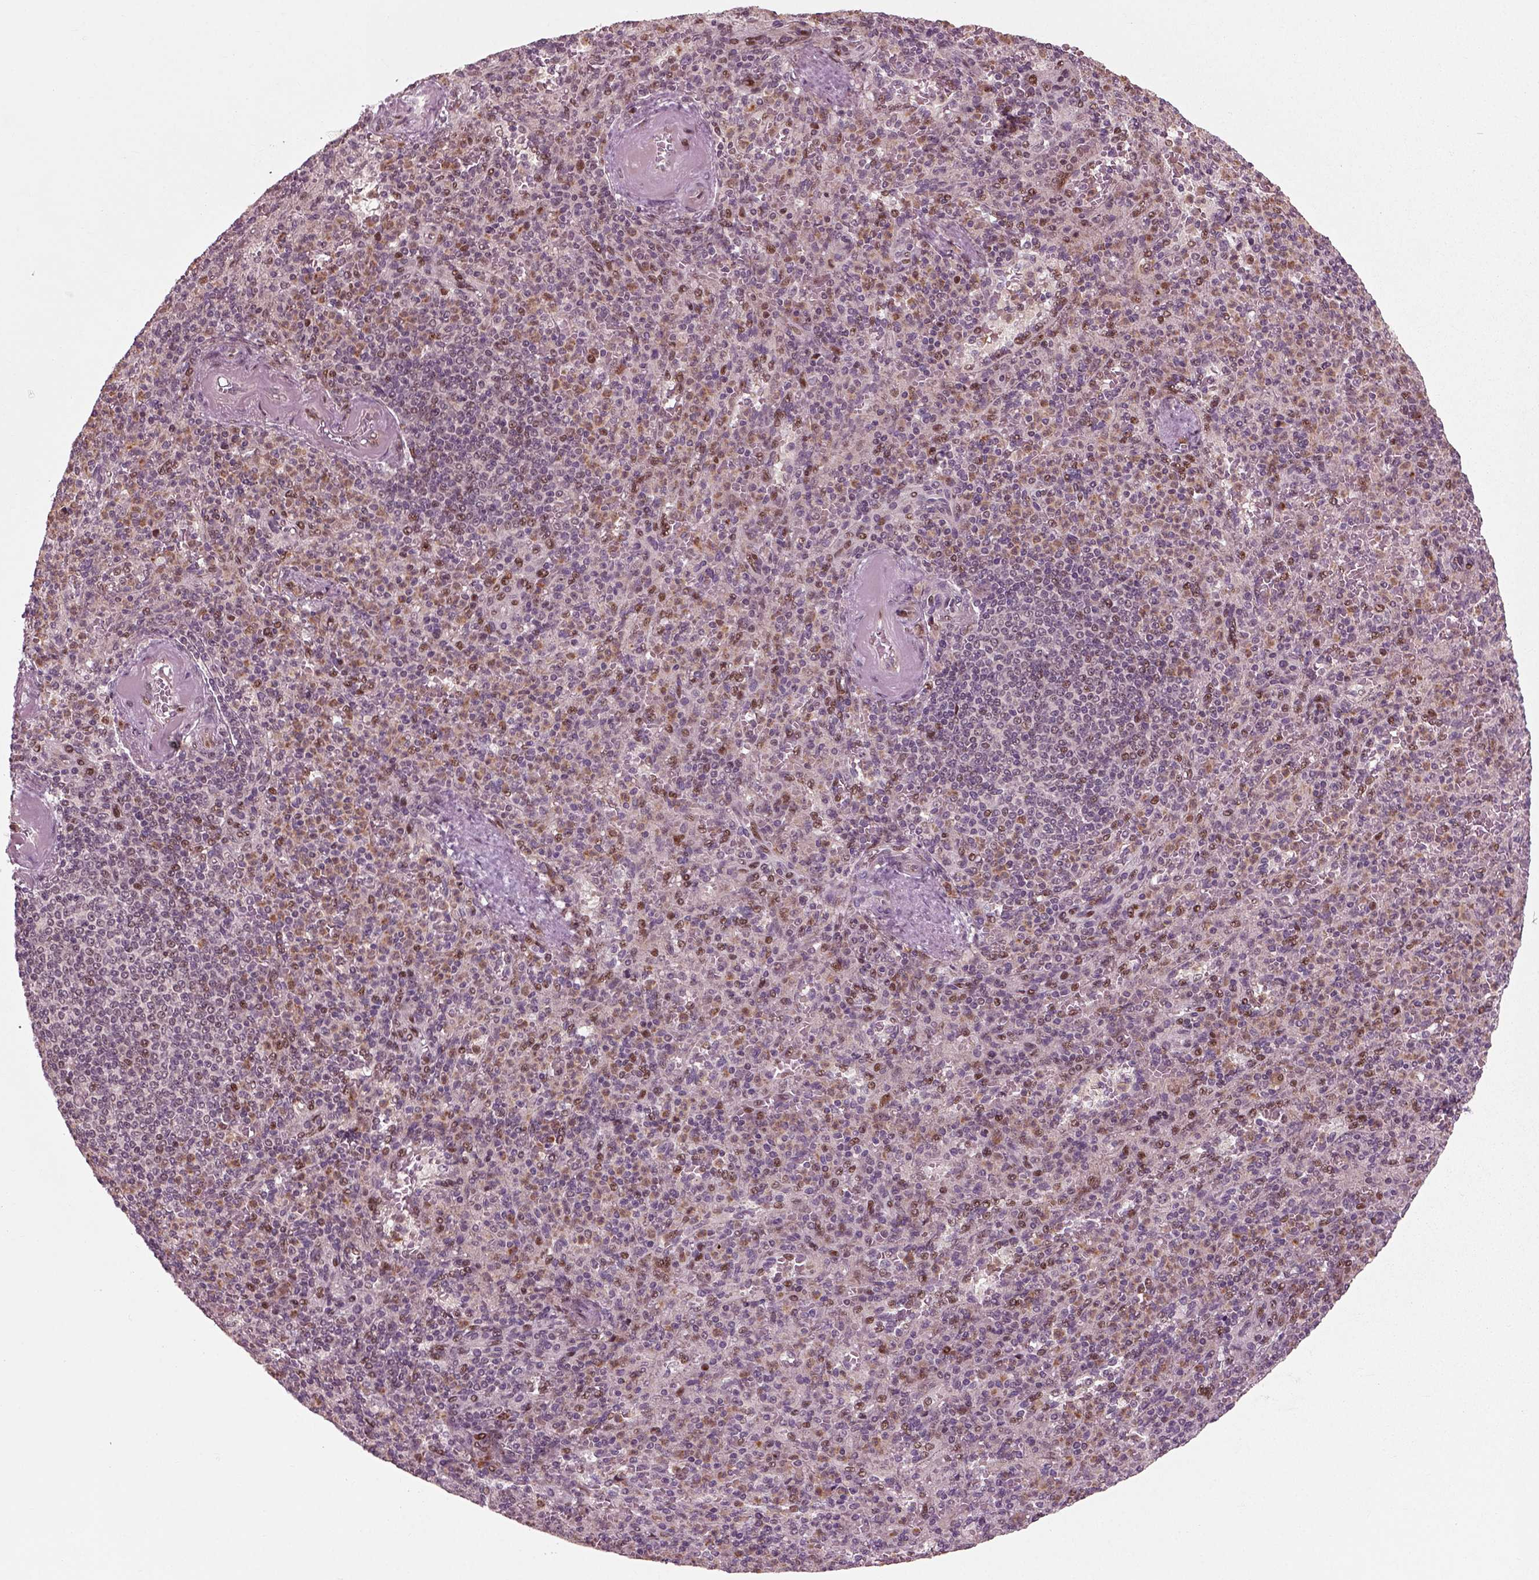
{"staining": {"intensity": "moderate", "quantity": "<25%", "location": "nuclear"}, "tissue": "spleen", "cell_type": "Cells in red pulp", "image_type": "normal", "snomed": [{"axis": "morphology", "description": "Normal tissue, NOS"}, {"axis": "topography", "description": "Spleen"}], "caption": "Immunohistochemistry (DAB) staining of unremarkable spleen shows moderate nuclear protein expression in approximately <25% of cells in red pulp. (Brightfield microscopy of DAB IHC at high magnification).", "gene": "CDC14A", "patient": {"sex": "female", "age": 74}}